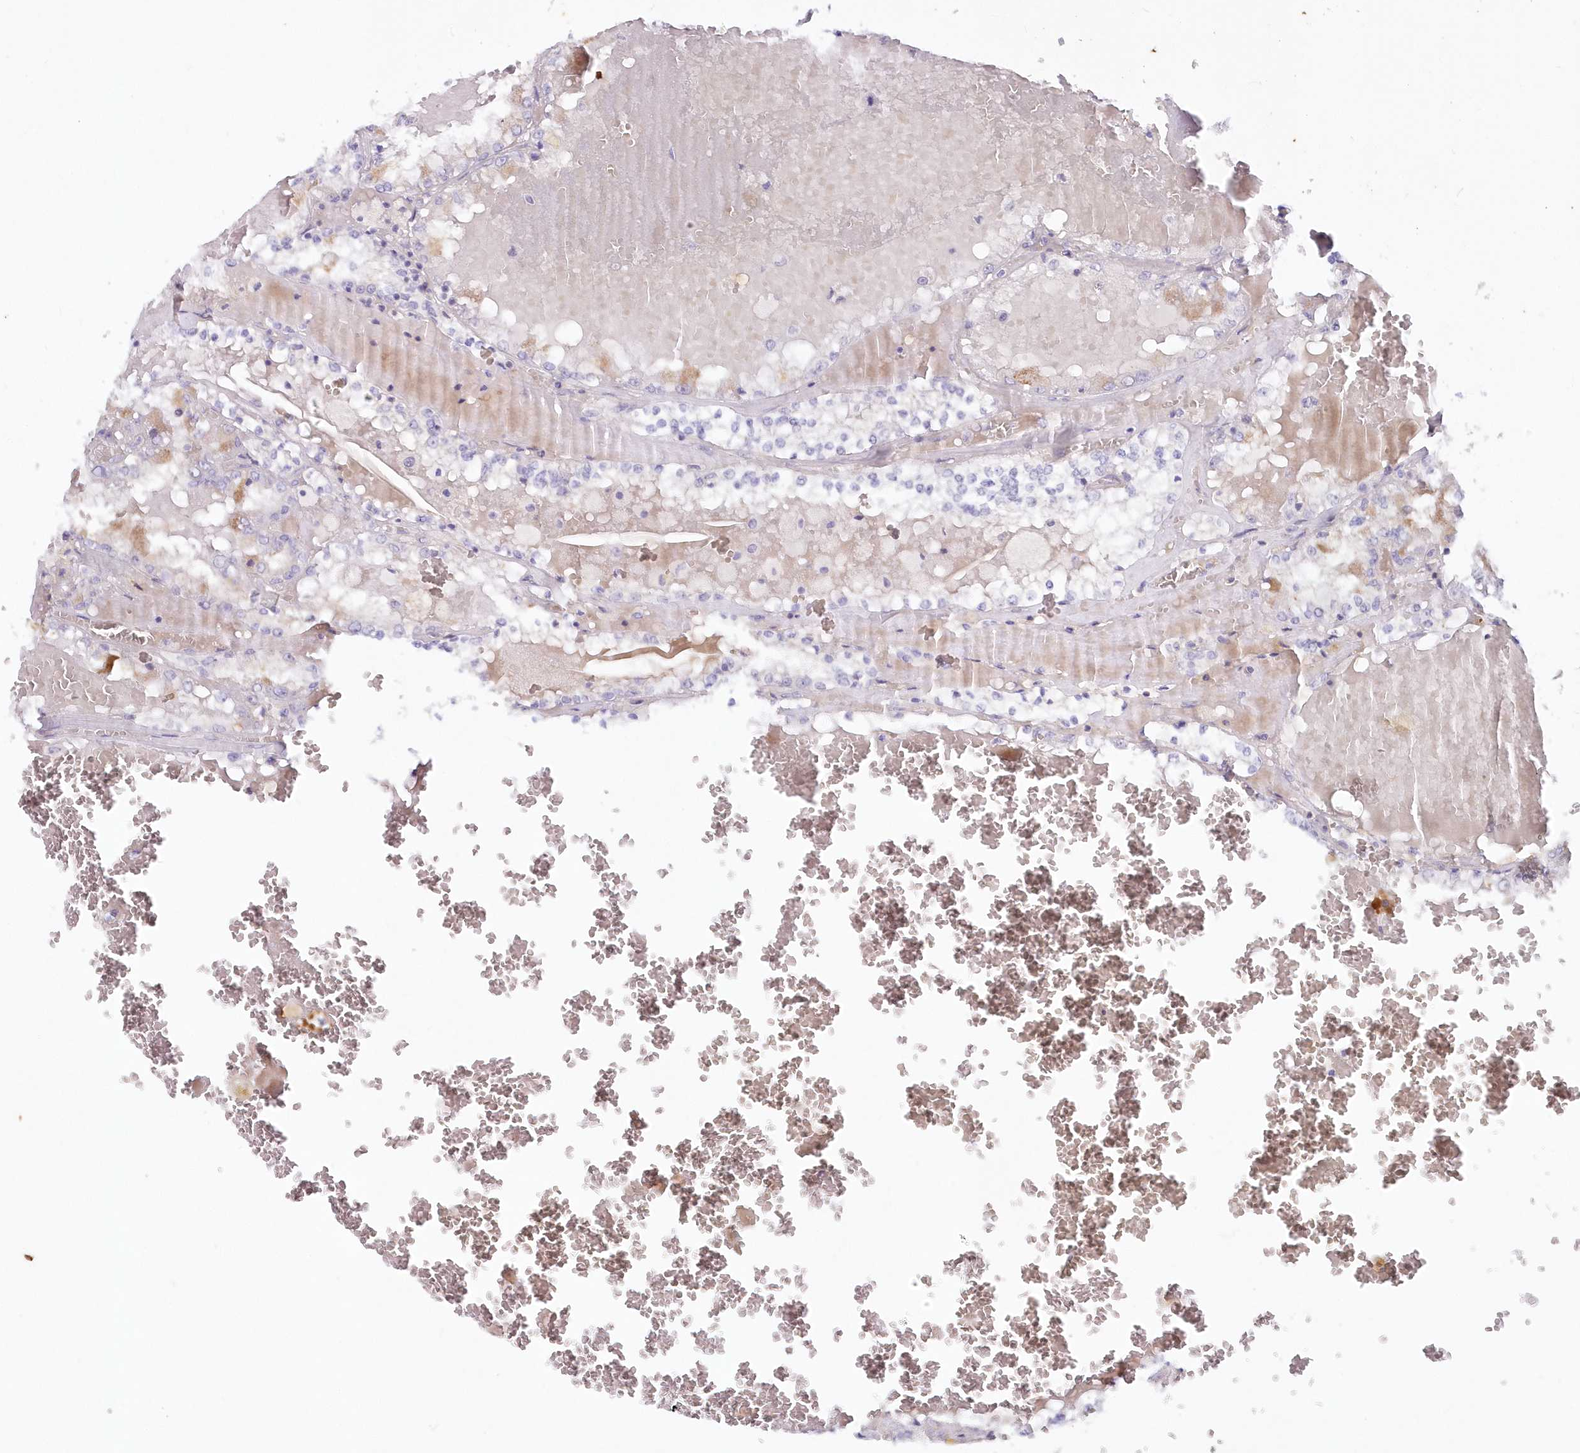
{"staining": {"intensity": "negative", "quantity": "none", "location": "none"}, "tissue": "renal cancer", "cell_type": "Tumor cells", "image_type": "cancer", "snomed": [{"axis": "morphology", "description": "Adenocarcinoma, NOS"}, {"axis": "topography", "description": "Kidney"}], "caption": "Immunohistochemistry of human renal cancer demonstrates no expression in tumor cells.", "gene": "SNED1", "patient": {"sex": "female", "age": 56}}